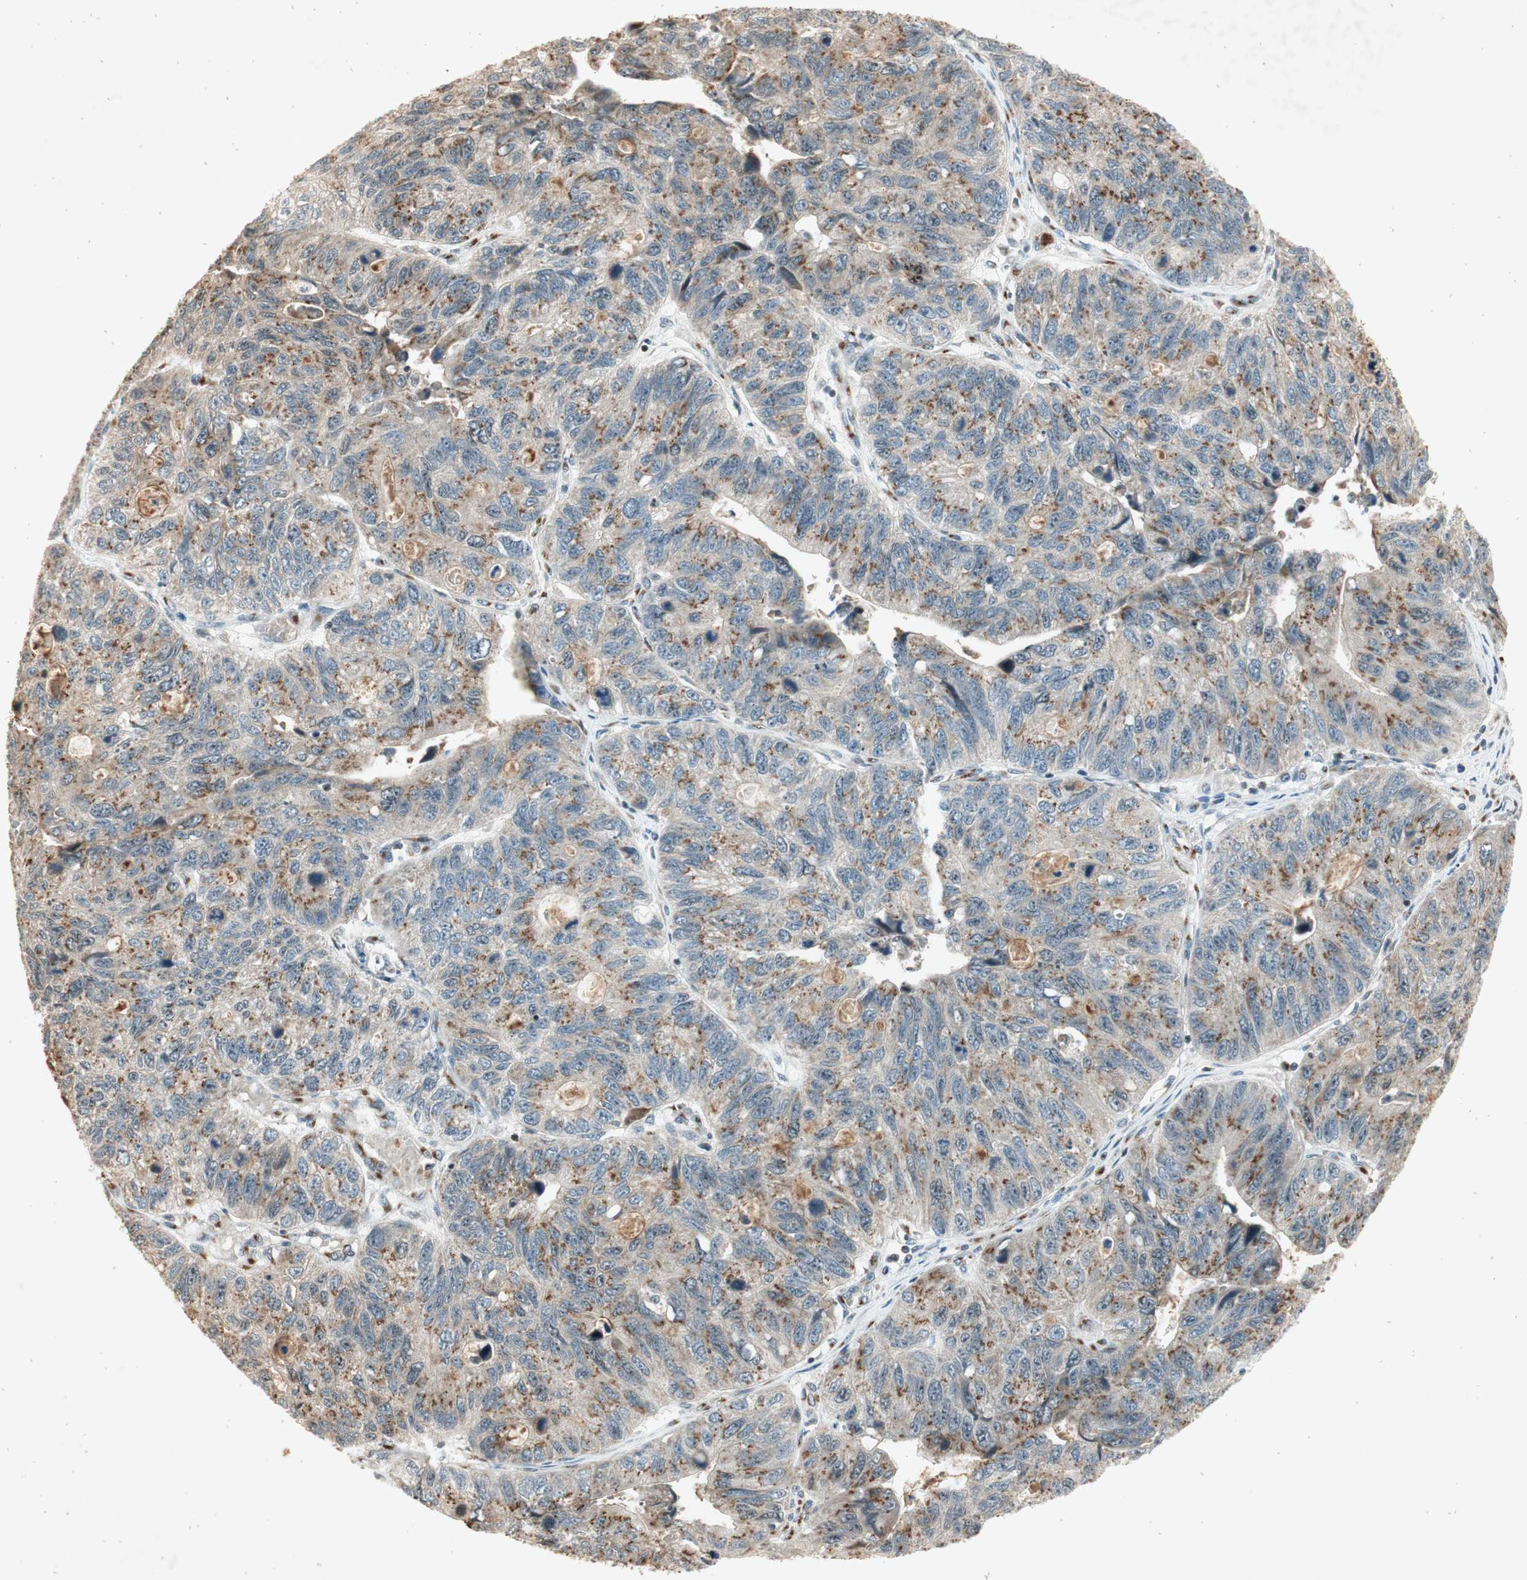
{"staining": {"intensity": "moderate", "quantity": ">75%", "location": "cytoplasmic/membranous"}, "tissue": "stomach cancer", "cell_type": "Tumor cells", "image_type": "cancer", "snomed": [{"axis": "morphology", "description": "Adenocarcinoma, NOS"}, {"axis": "topography", "description": "Stomach"}], "caption": "A histopathology image showing moderate cytoplasmic/membranous expression in about >75% of tumor cells in stomach cancer, as visualized by brown immunohistochemical staining.", "gene": "NEO1", "patient": {"sex": "male", "age": 59}}